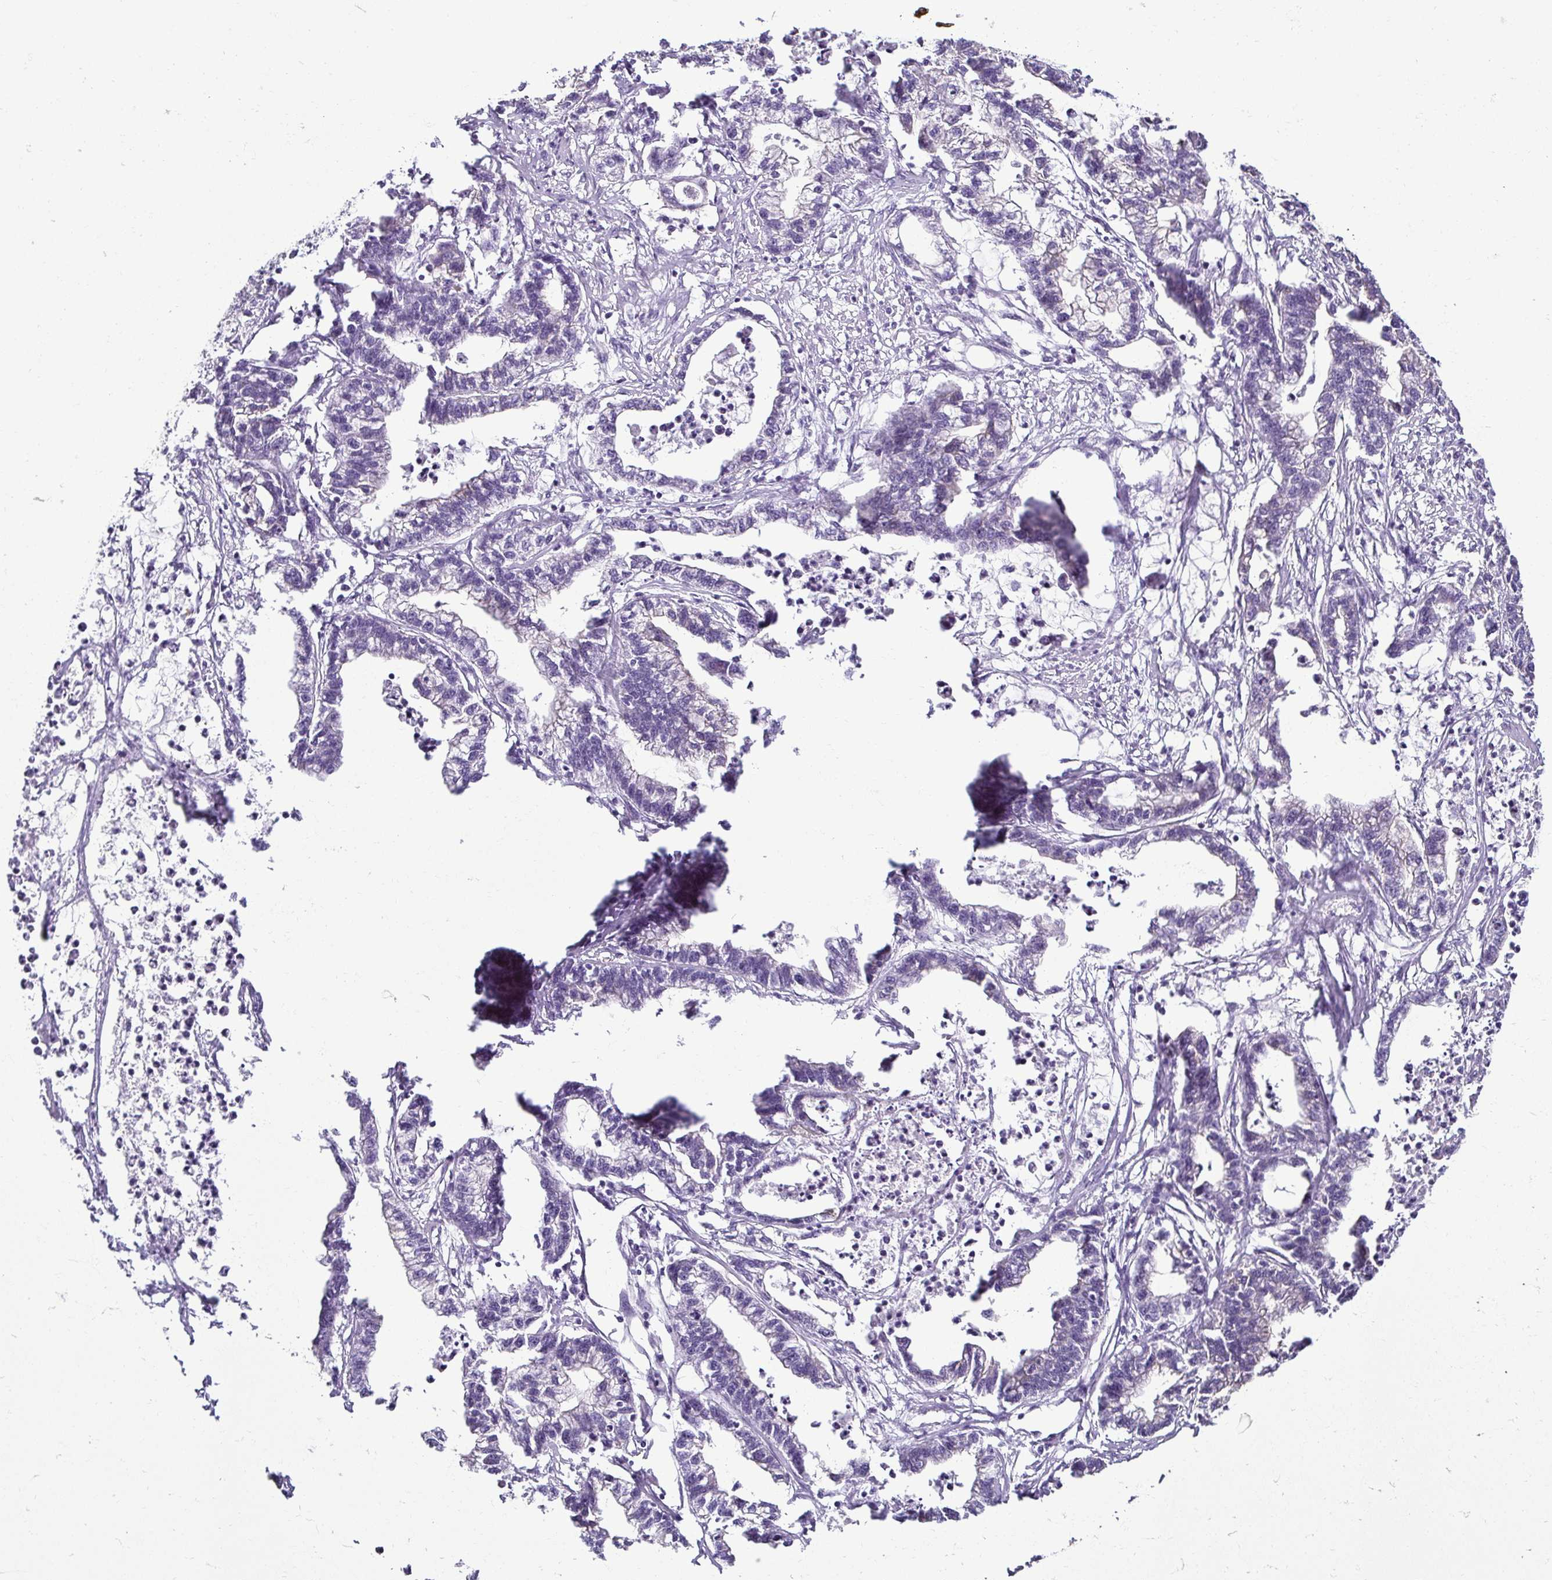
{"staining": {"intensity": "weak", "quantity": "<25%", "location": "cytoplasmic/membranous"}, "tissue": "stomach cancer", "cell_type": "Tumor cells", "image_type": "cancer", "snomed": [{"axis": "morphology", "description": "Adenocarcinoma, NOS"}, {"axis": "topography", "description": "Stomach"}], "caption": "This is an IHC image of stomach cancer (adenocarcinoma). There is no staining in tumor cells.", "gene": "CASP14", "patient": {"sex": "male", "age": 83}}